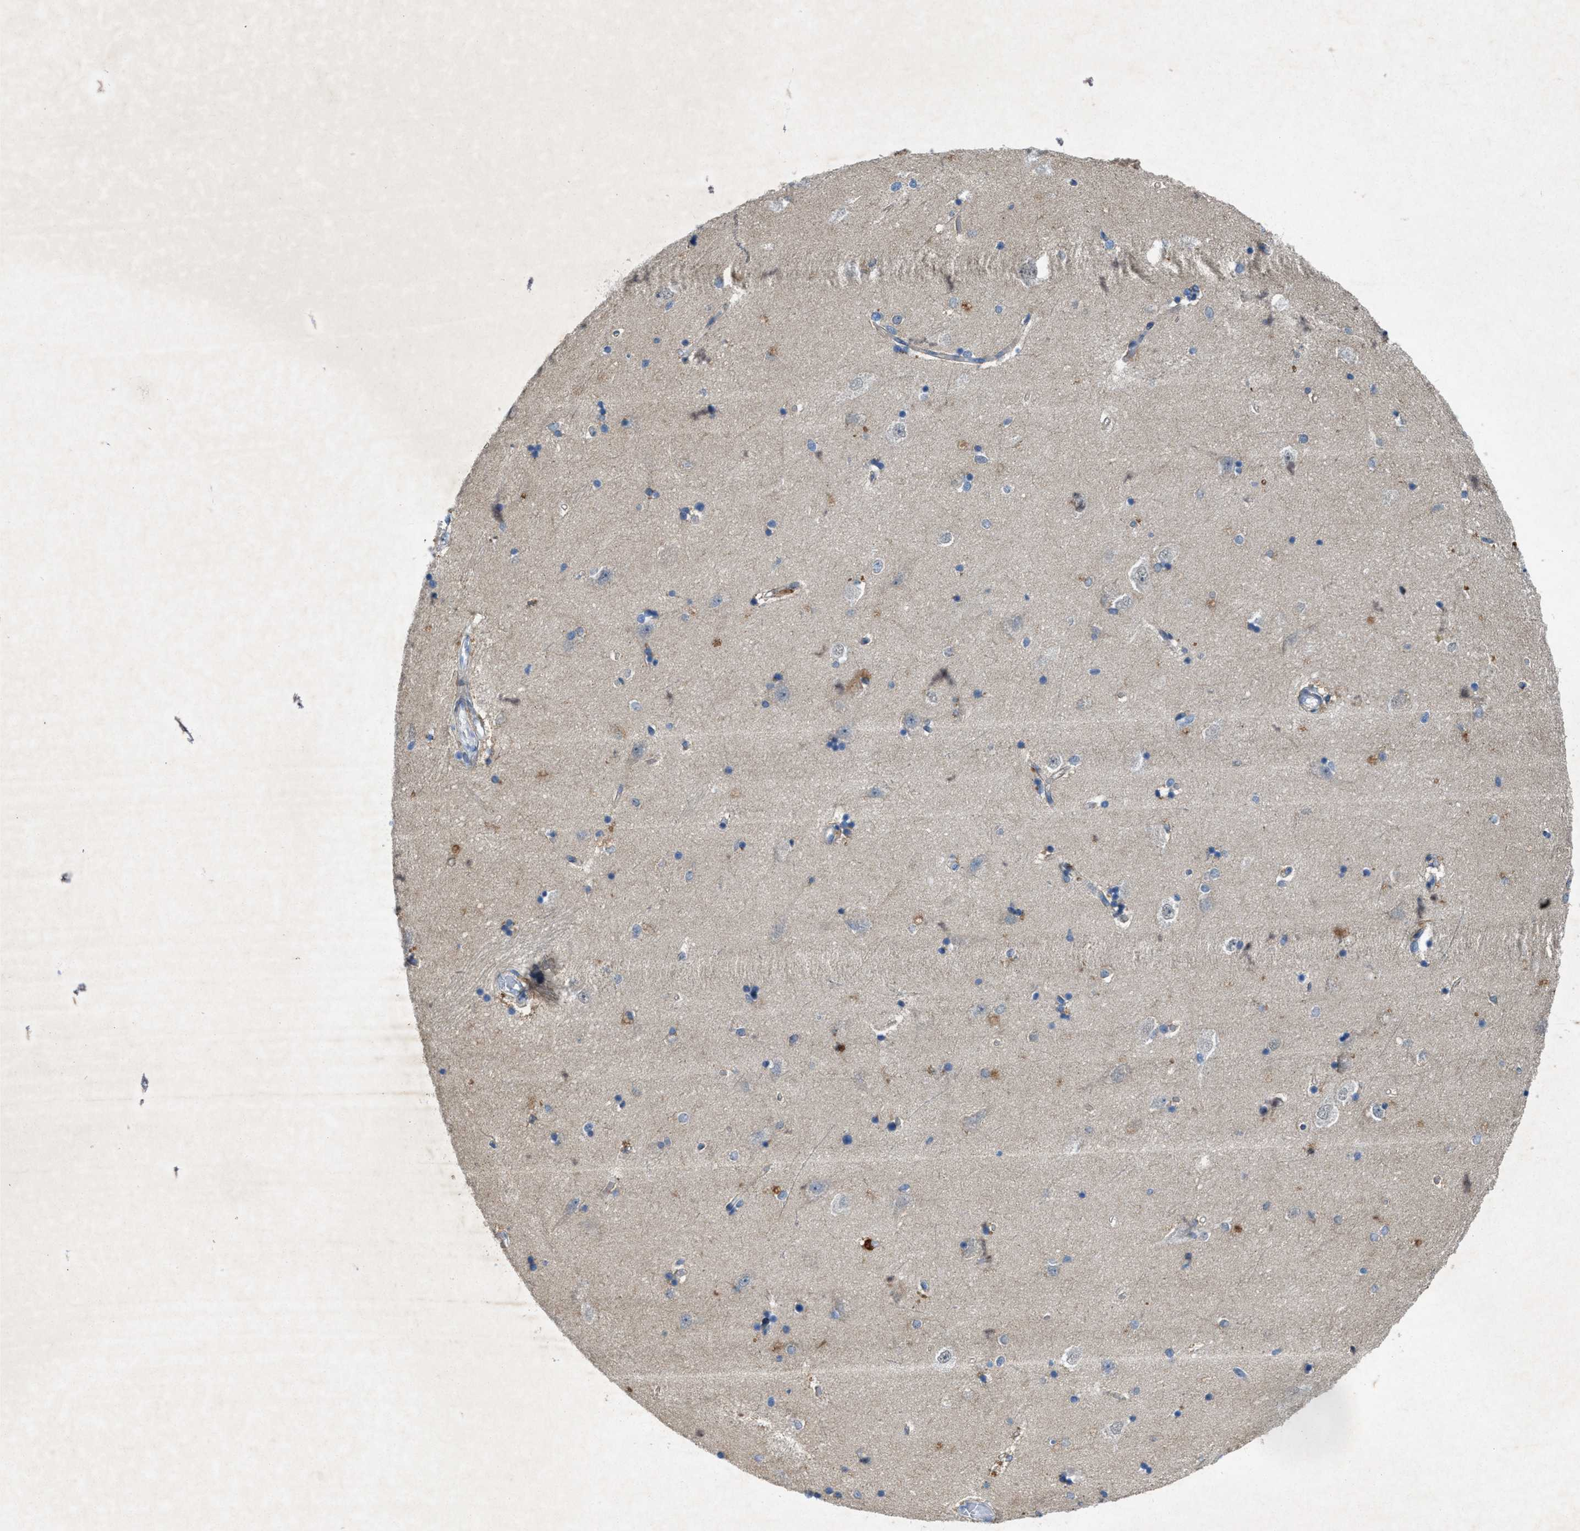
{"staining": {"intensity": "negative", "quantity": "none", "location": "none"}, "tissue": "hippocampus", "cell_type": "Glial cells", "image_type": "normal", "snomed": [{"axis": "morphology", "description": "Normal tissue, NOS"}, {"axis": "topography", "description": "Hippocampus"}], "caption": "An immunohistochemistry (IHC) histopathology image of benign hippocampus is shown. There is no staining in glial cells of hippocampus.", "gene": "URGCP", "patient": {"sex": "male", "age": 45}}